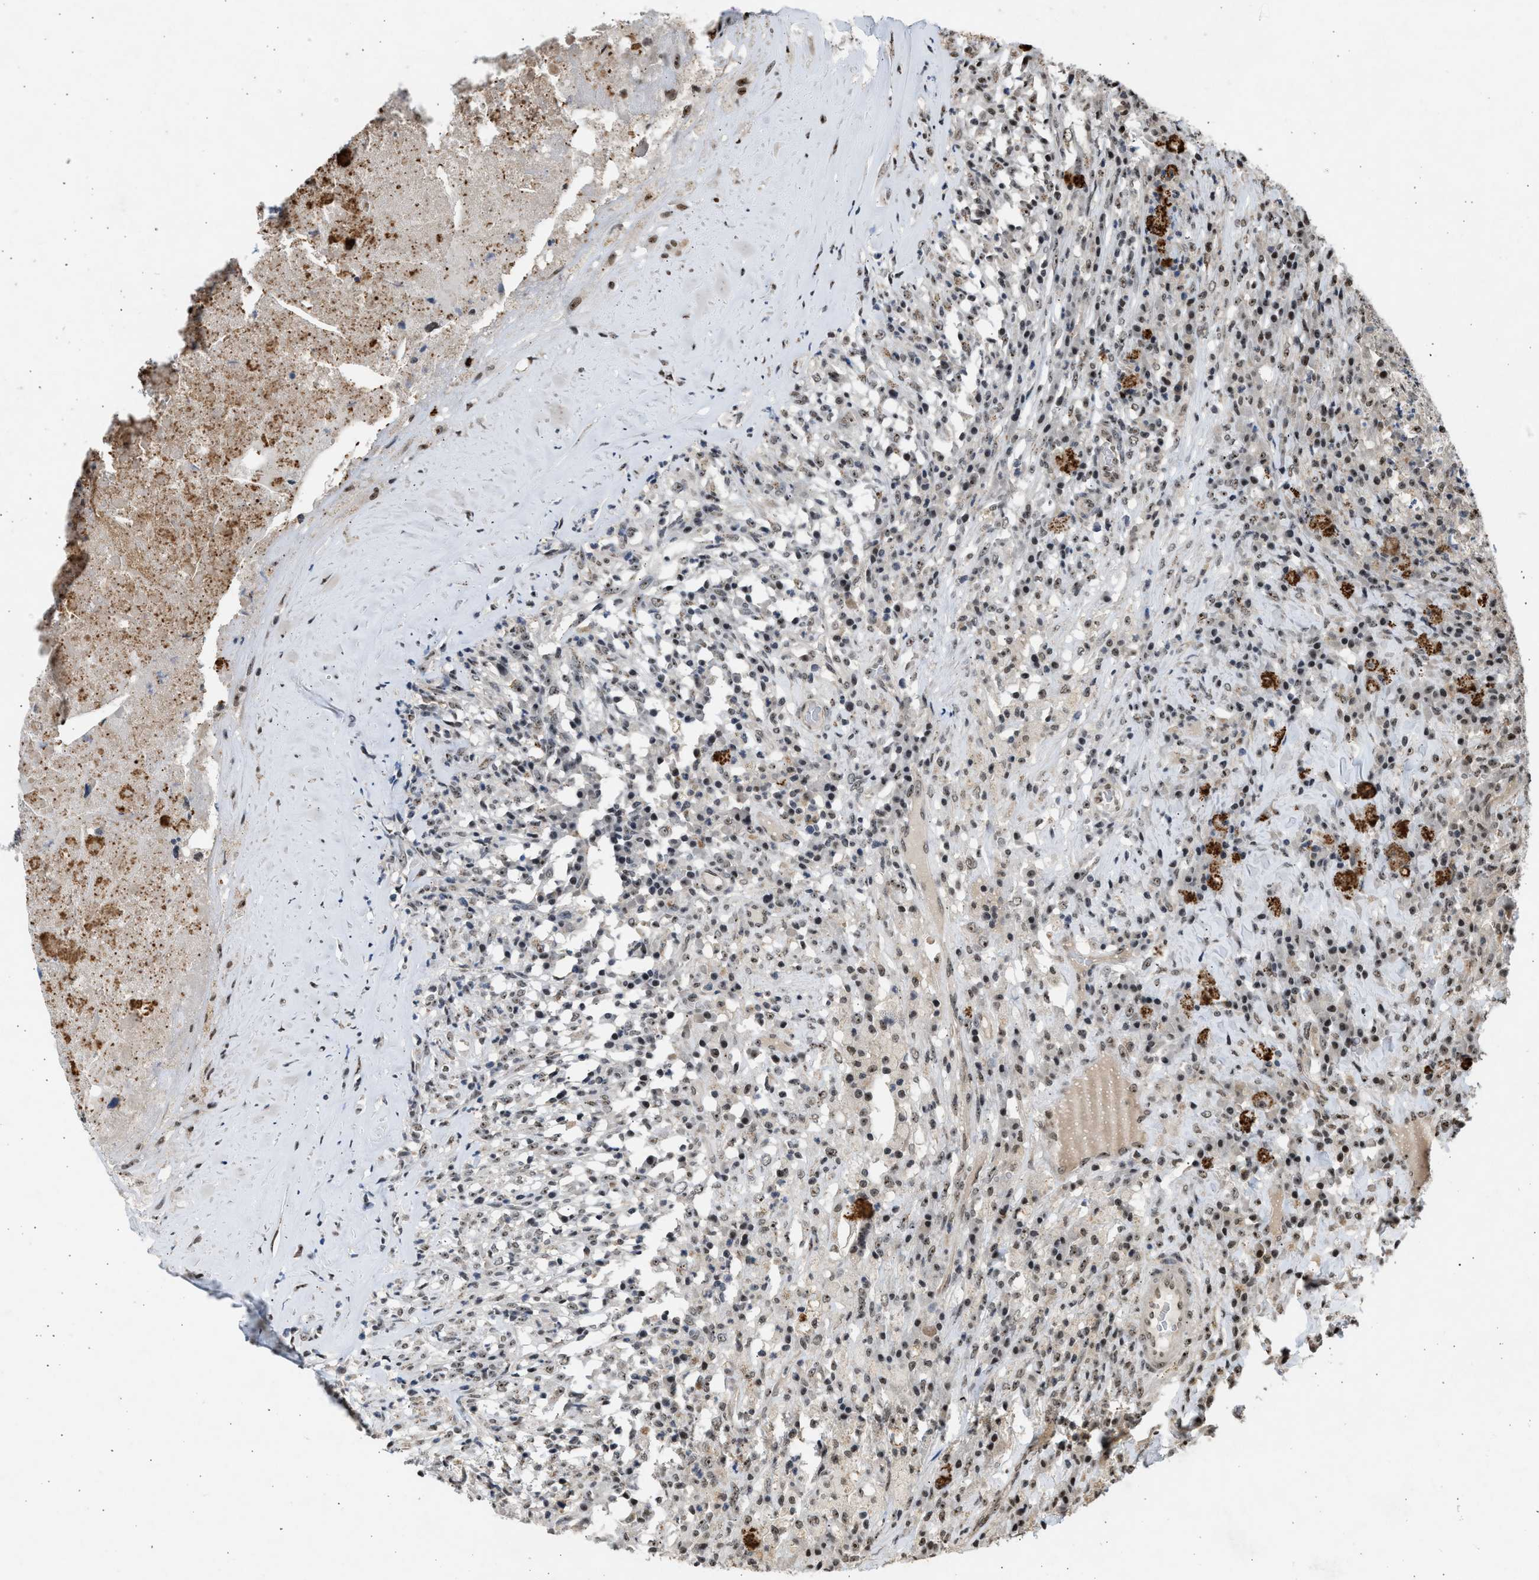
{"staining": {"intensity": "weak", "quantity": ">75%", "location": "nuclear"}, "tissue": "testis cancer", "cell_type": "Tumor cells", "image_type": "cancer", "snomed": [{"axis": "morphology", "description": "Necrosis, NOS"}, {"axis": "morphology", "description": "Carcinoma, Embryonal, NOS"}, {"axis": "topography", "description": "Testis"}], "caption": "This photomicrograph exhibits testis cancer stained with IHC to label a protein in brown. The nuclear of tumor cells show weak positivity for the protein. Nuclei are counter-stained blue.", "gene": "TFDP2", "patient": {"sex": "male", "age": 19}}